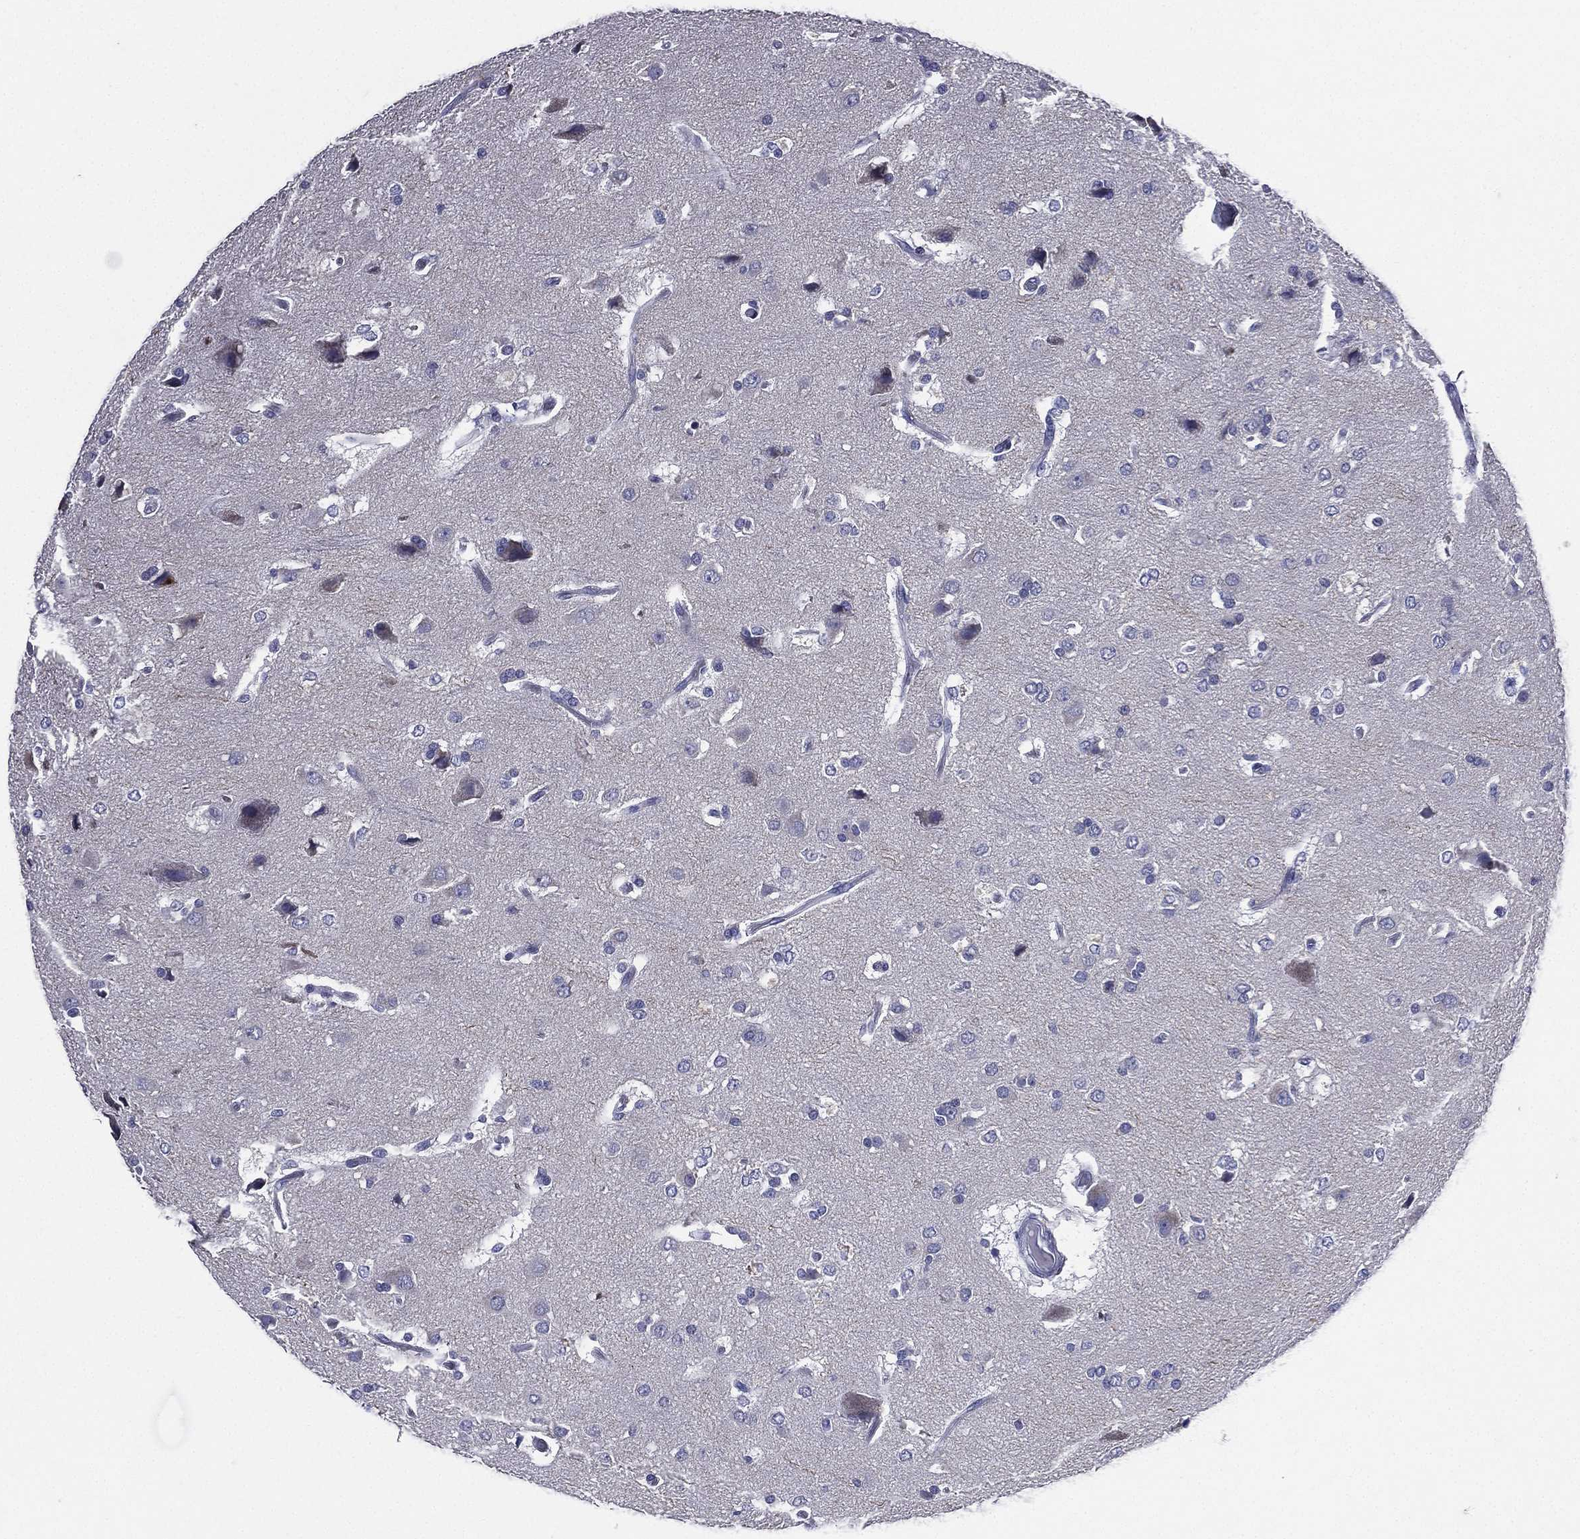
{"staining": {"intensity": "negative", "quantity": "none", "location": "none"}, "tissue": "glioma", "cell_type": "Tumor cells", "image_type": "cancer", "snomed": [{"axis": "morphology", "description": "Glioma, malignant, High grade"}, {"axis": "topography", "description": "Brain"}], "caption": "Glioma was stained to show a protein in brown. There is no significant staining in tumor cells.", "gene": "TGM1", "patient": {"sex": "female", "age": 63}}